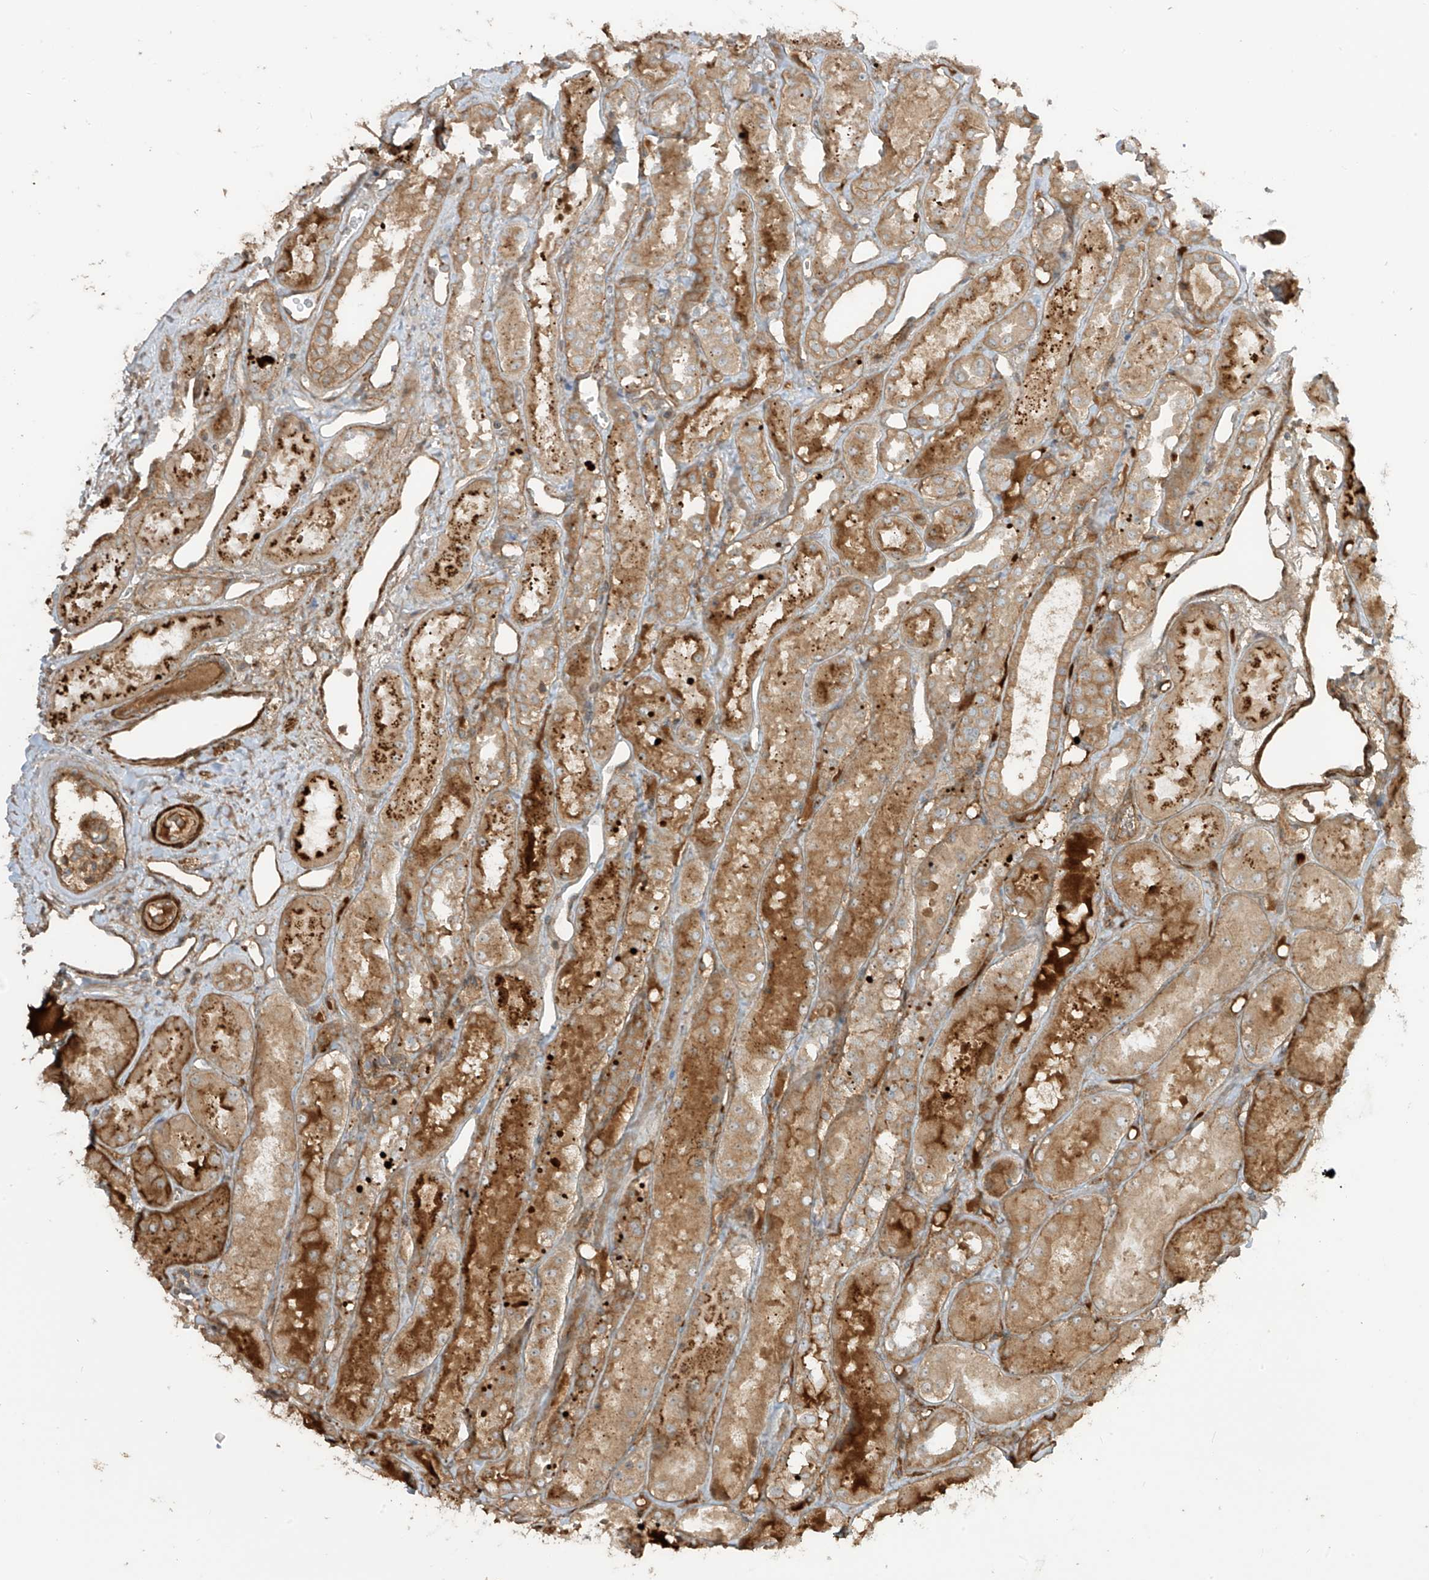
{"staining": {"intensity": "moderate", "quantity": "25%-75%", "location": "cytoplasmic/membranous"}, "tissue": "kidney", "cell_type": "Cells in glomeruli", "image_type": "normal", "snomed": [{"axis": "morphology", "description": "Normal tissue, NOS"}, {"axis": "topography", "description": "Kidney"}], "caption": "DAB immunohistochemical staining of normal kidney shows moderate cytoplasmic/membranous protein staining in about 25%-75% of cells in glomeruli.", "gene": "ENTR1", "patient": {"sex": "male", "age": 16}}